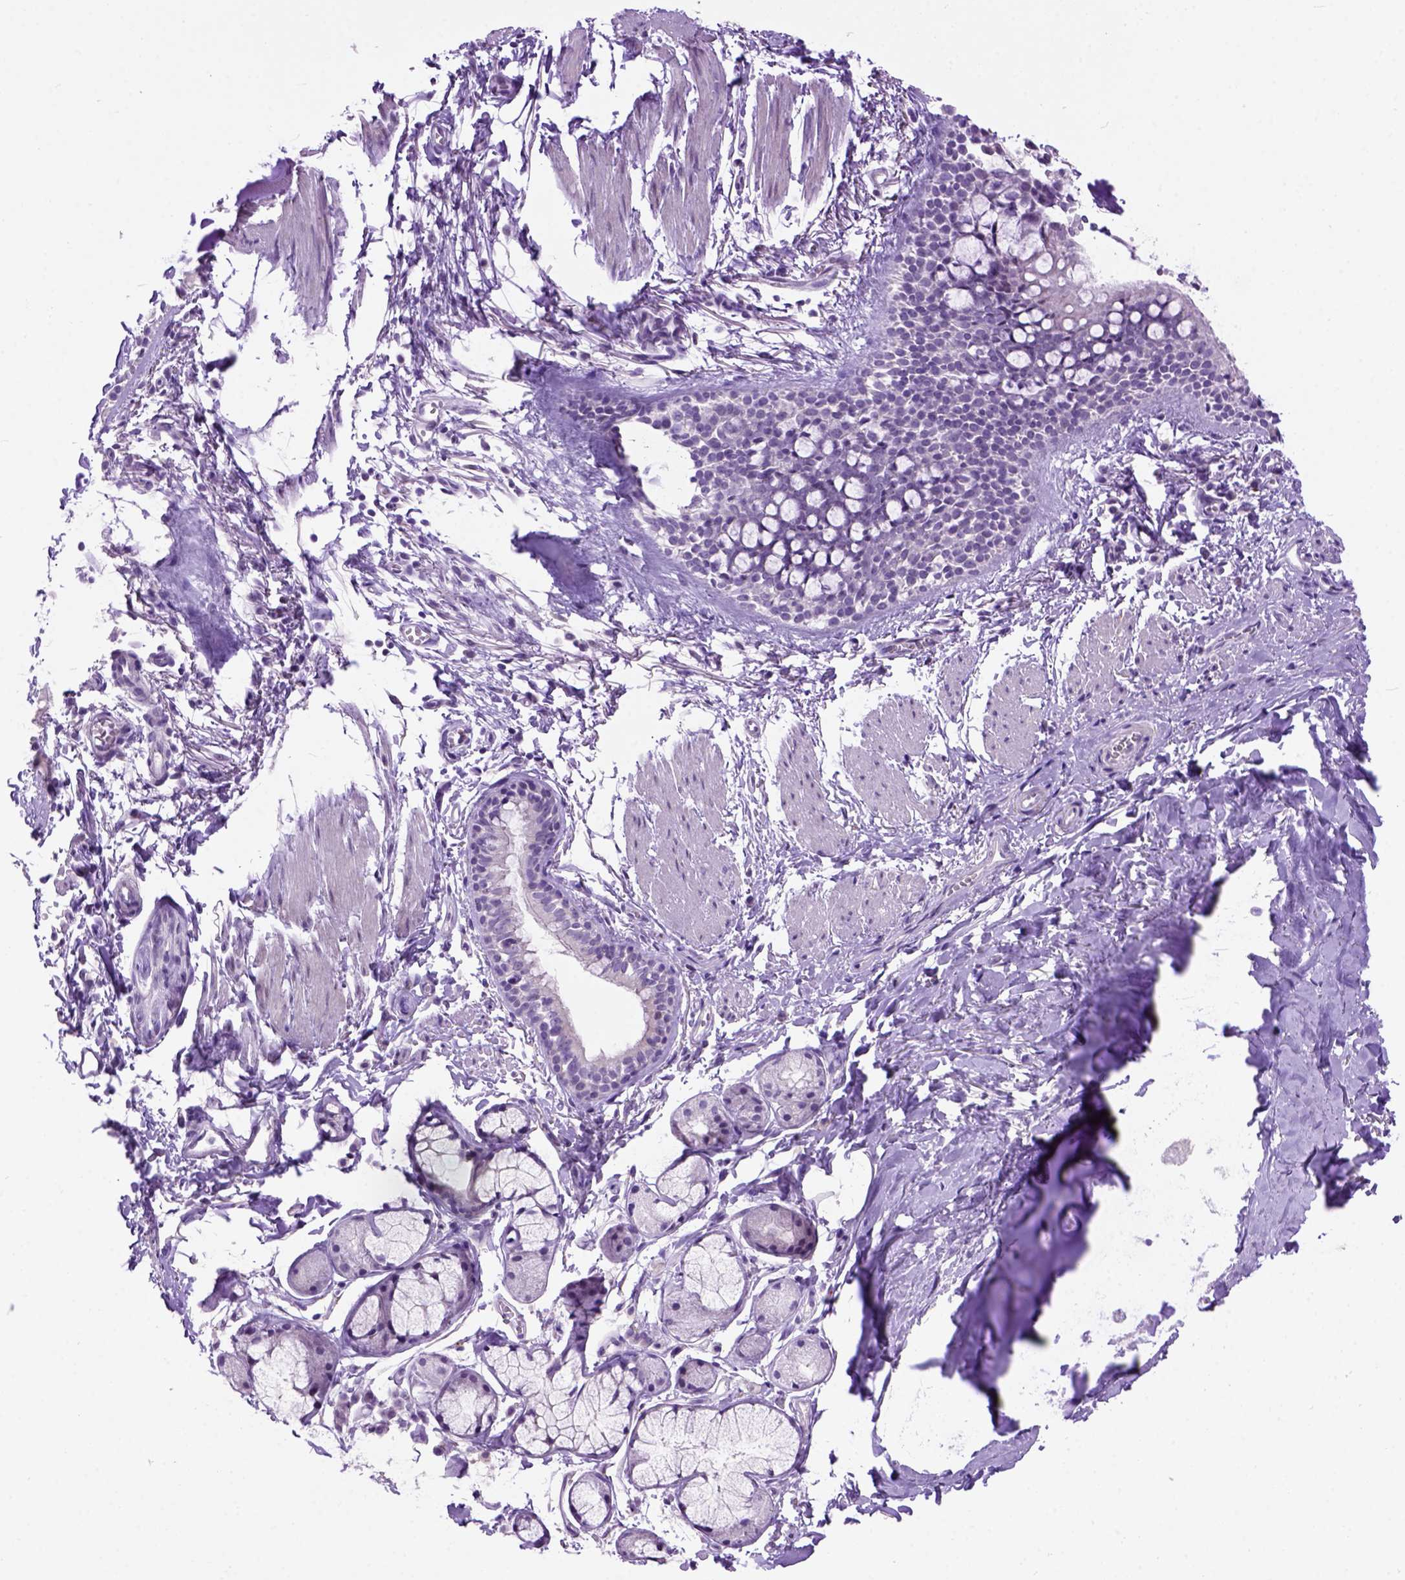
{"staining": {"intensity": "negative", "quantity": "none", "location": "none"}, "tissue": "bronchus", "cell_type": "Respiratory epithelial cells", "image_type": "normal", "snomed": [{"axis": "morphology", "description": "Normal tissue, NOS"}, {"axis": "topography", "description": "Bronchus"}], "caption": "Protein analysis of unremarkable bronchus reveals no significant positivity in respiratory epithelial cells.", "gene": "MAPT", "patient": {"sex": "female", "age": 59}}